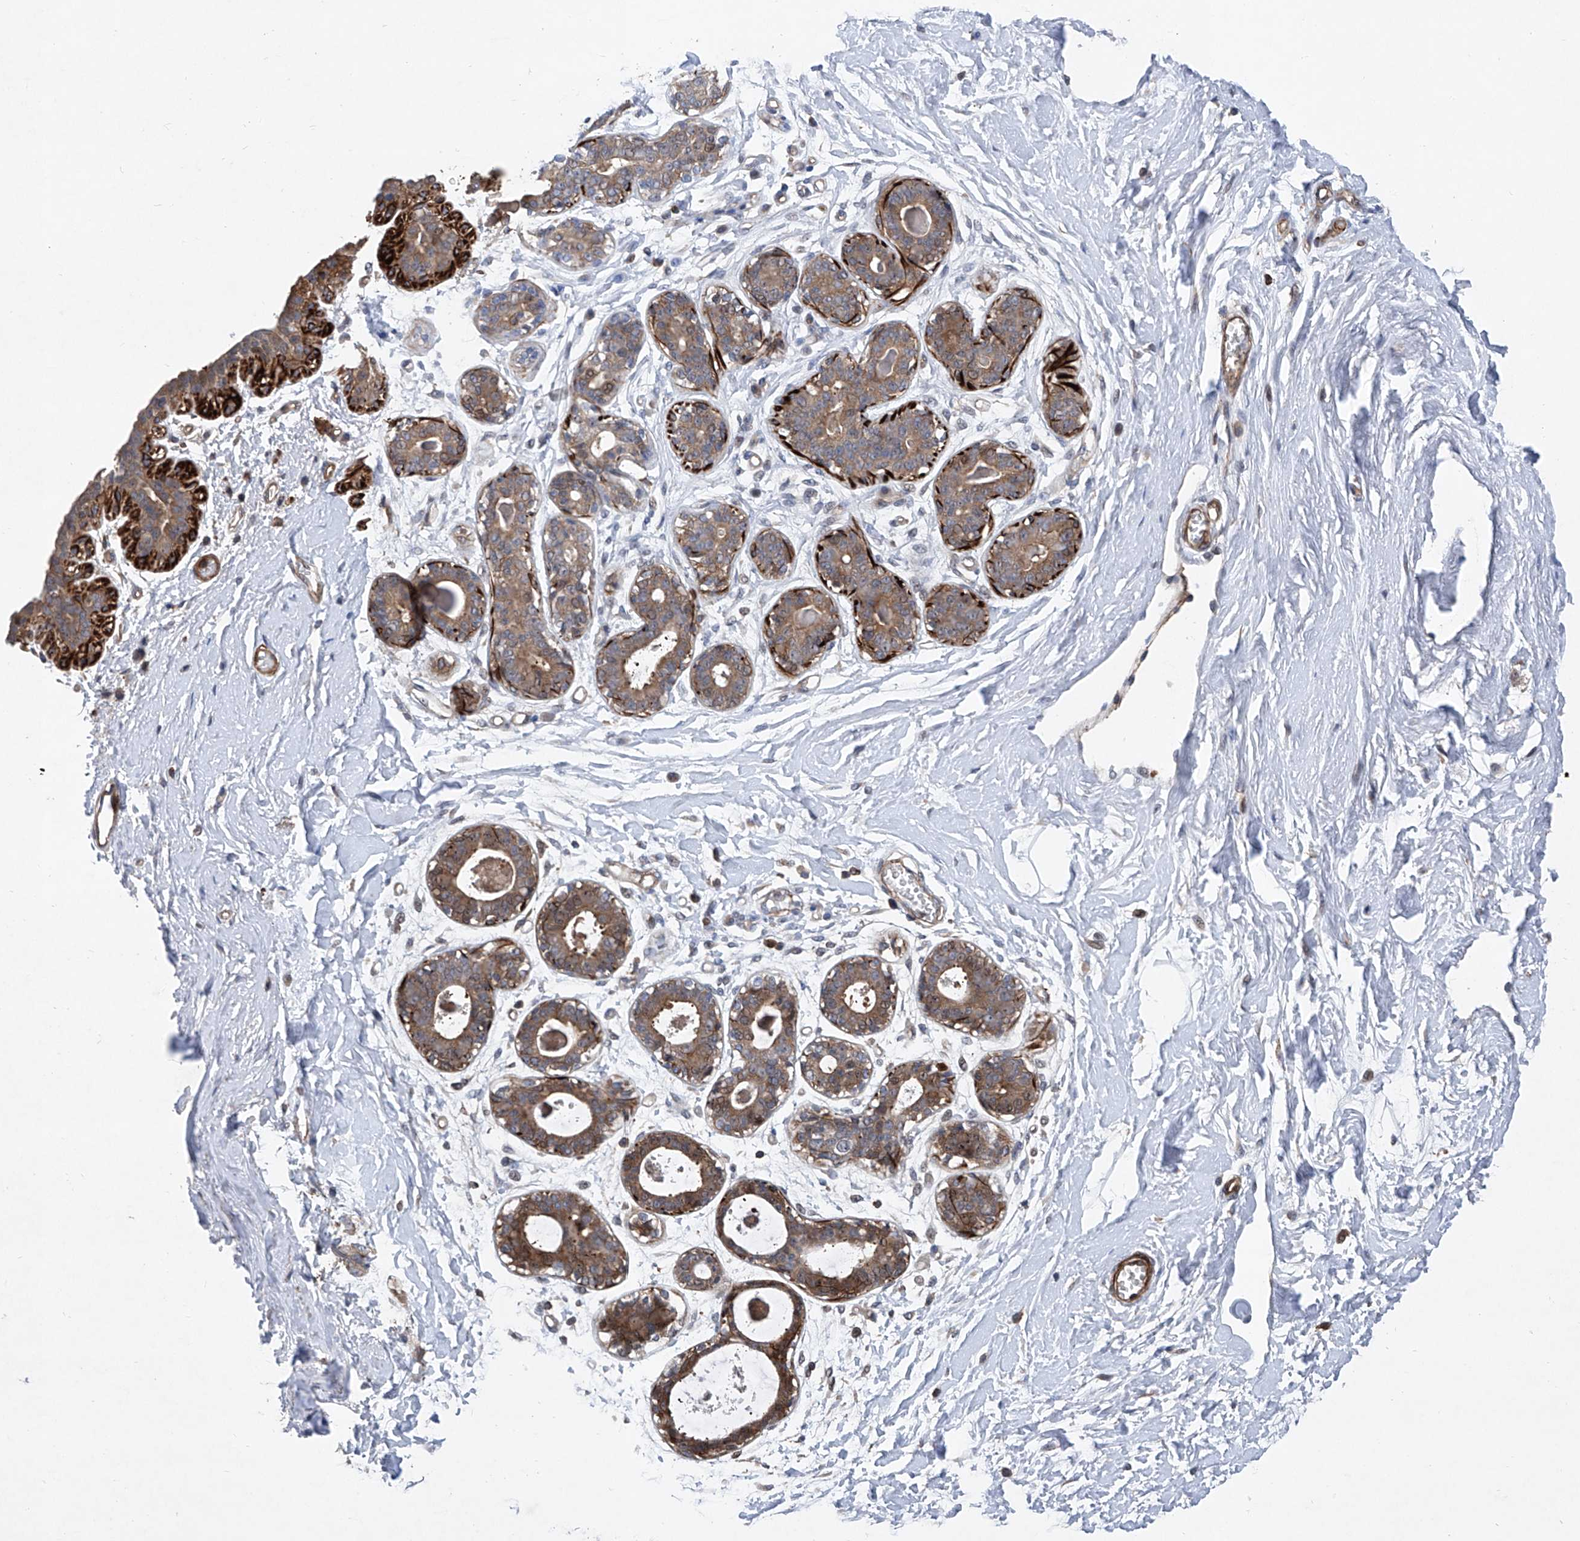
{"staining": {"intensity": "negative", "quantity": "none", "location": "none"}, "tissue": "breast", "cell_type": "Adipocytes", "image_type": "normal", "snomed": [{"axis": "morphology", "description": "Normal tissue, NOS"}, {"axis": "topography", "description": "Breast"}], "caption": "Immunohistochemistry (IHC) image of normal human breast stained for a protein (brown), which exhibits no staining in adipocytes. (Immunohistochemistry (IHC), brightfield microscopy, high magnification).", "gene": "NT5C3A", "patient": {"sex": "female", "age": 45}}